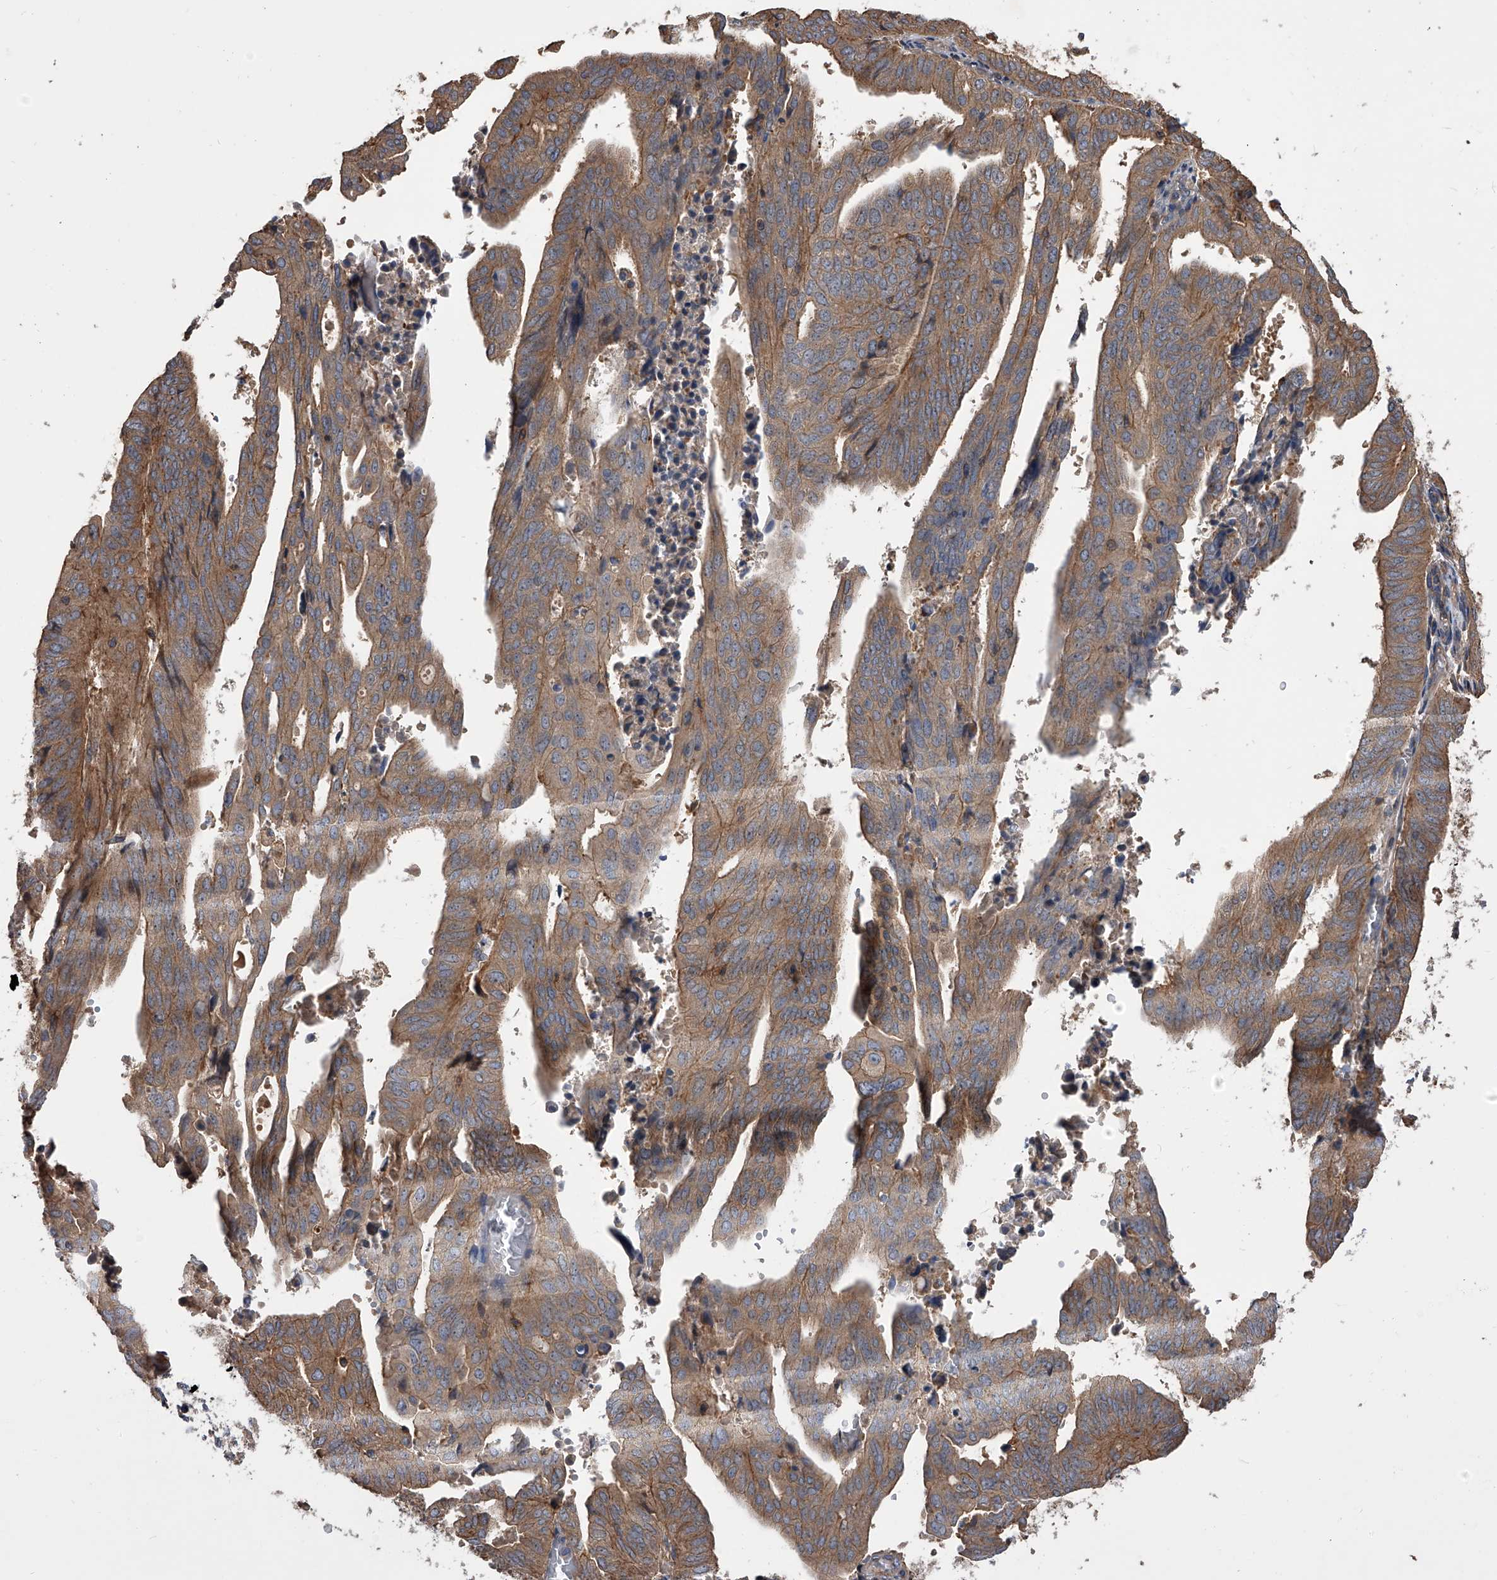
{"staining": {"intensity": "moderate", "quantity": ">75%", "location": "cytoplasmic/membranous"}, "tissue": "endometrial cancer", "cell_type": "Tumor cells", "image_type": "cancer", "snomed": [{"axis": "morphology", "description": "Adenocarcinoma, NOS"}, {"axis": "topography", "description": "Uterus"}], "caption": "Moderate cytoplasmic/membranous protein positivity is identified in about >75% of tumor cells in endometrial adenocarcinoma.", "gene": "CUL7", "patient": {"sex": "female", "age": 77}}